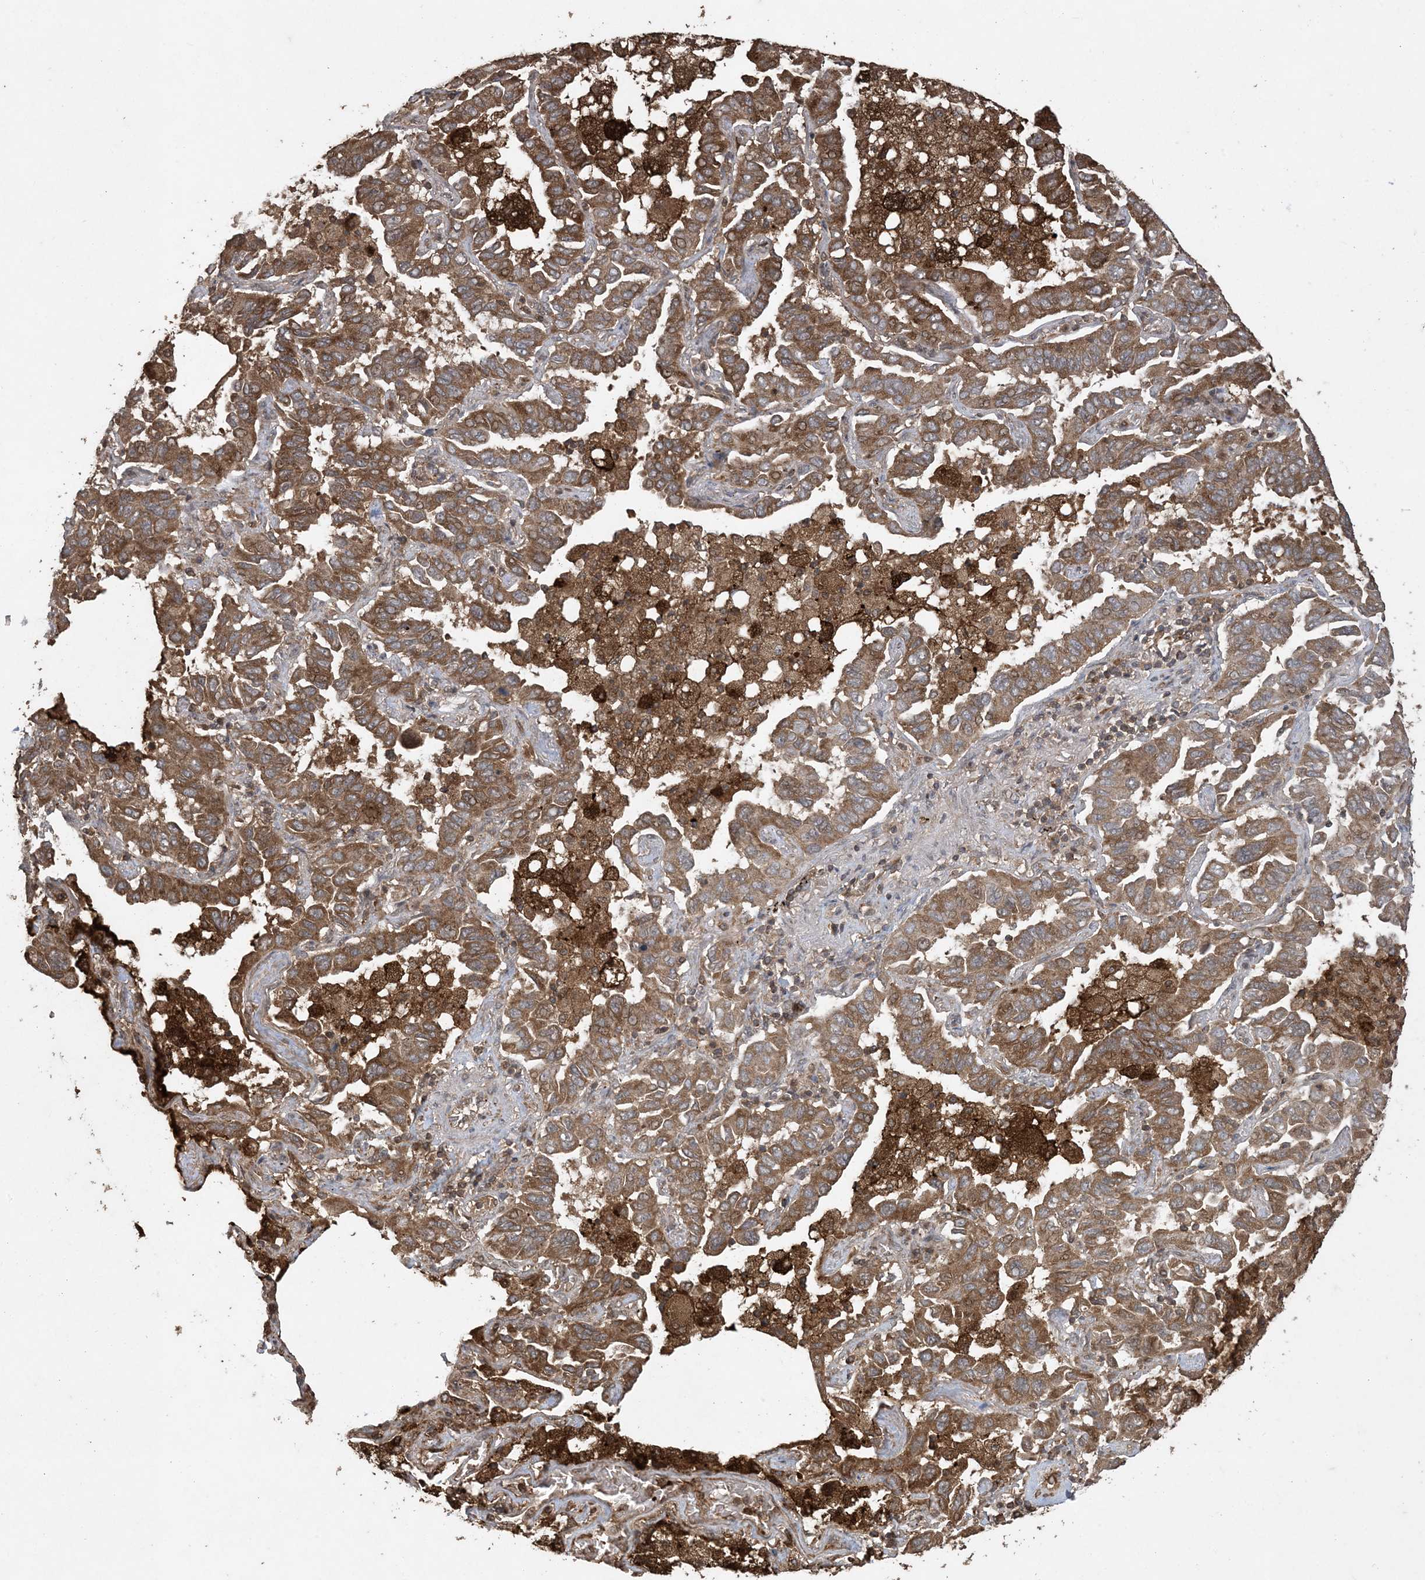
{"staining": {"intensity": "moderate", "quantity": ">75%", "location": "cytoplasmic/membranous"}, "tissue": "lung cancer", "cell_type": "Tumor cells", "image_type": "cancer", "snomed": [{"axis": "morphology", "description": "Adenocarcinoma, NOS"}, {"axis": "topography", "description": "Lung"}], "caption": "Protein expression analysis of adenocarcinoma (lung) reveals moderate cytoplasmic/membranous staining in about >75% of tumor cells.", "gene": "EFCAB8", "patient": {"sex": "male", "age": 64}}